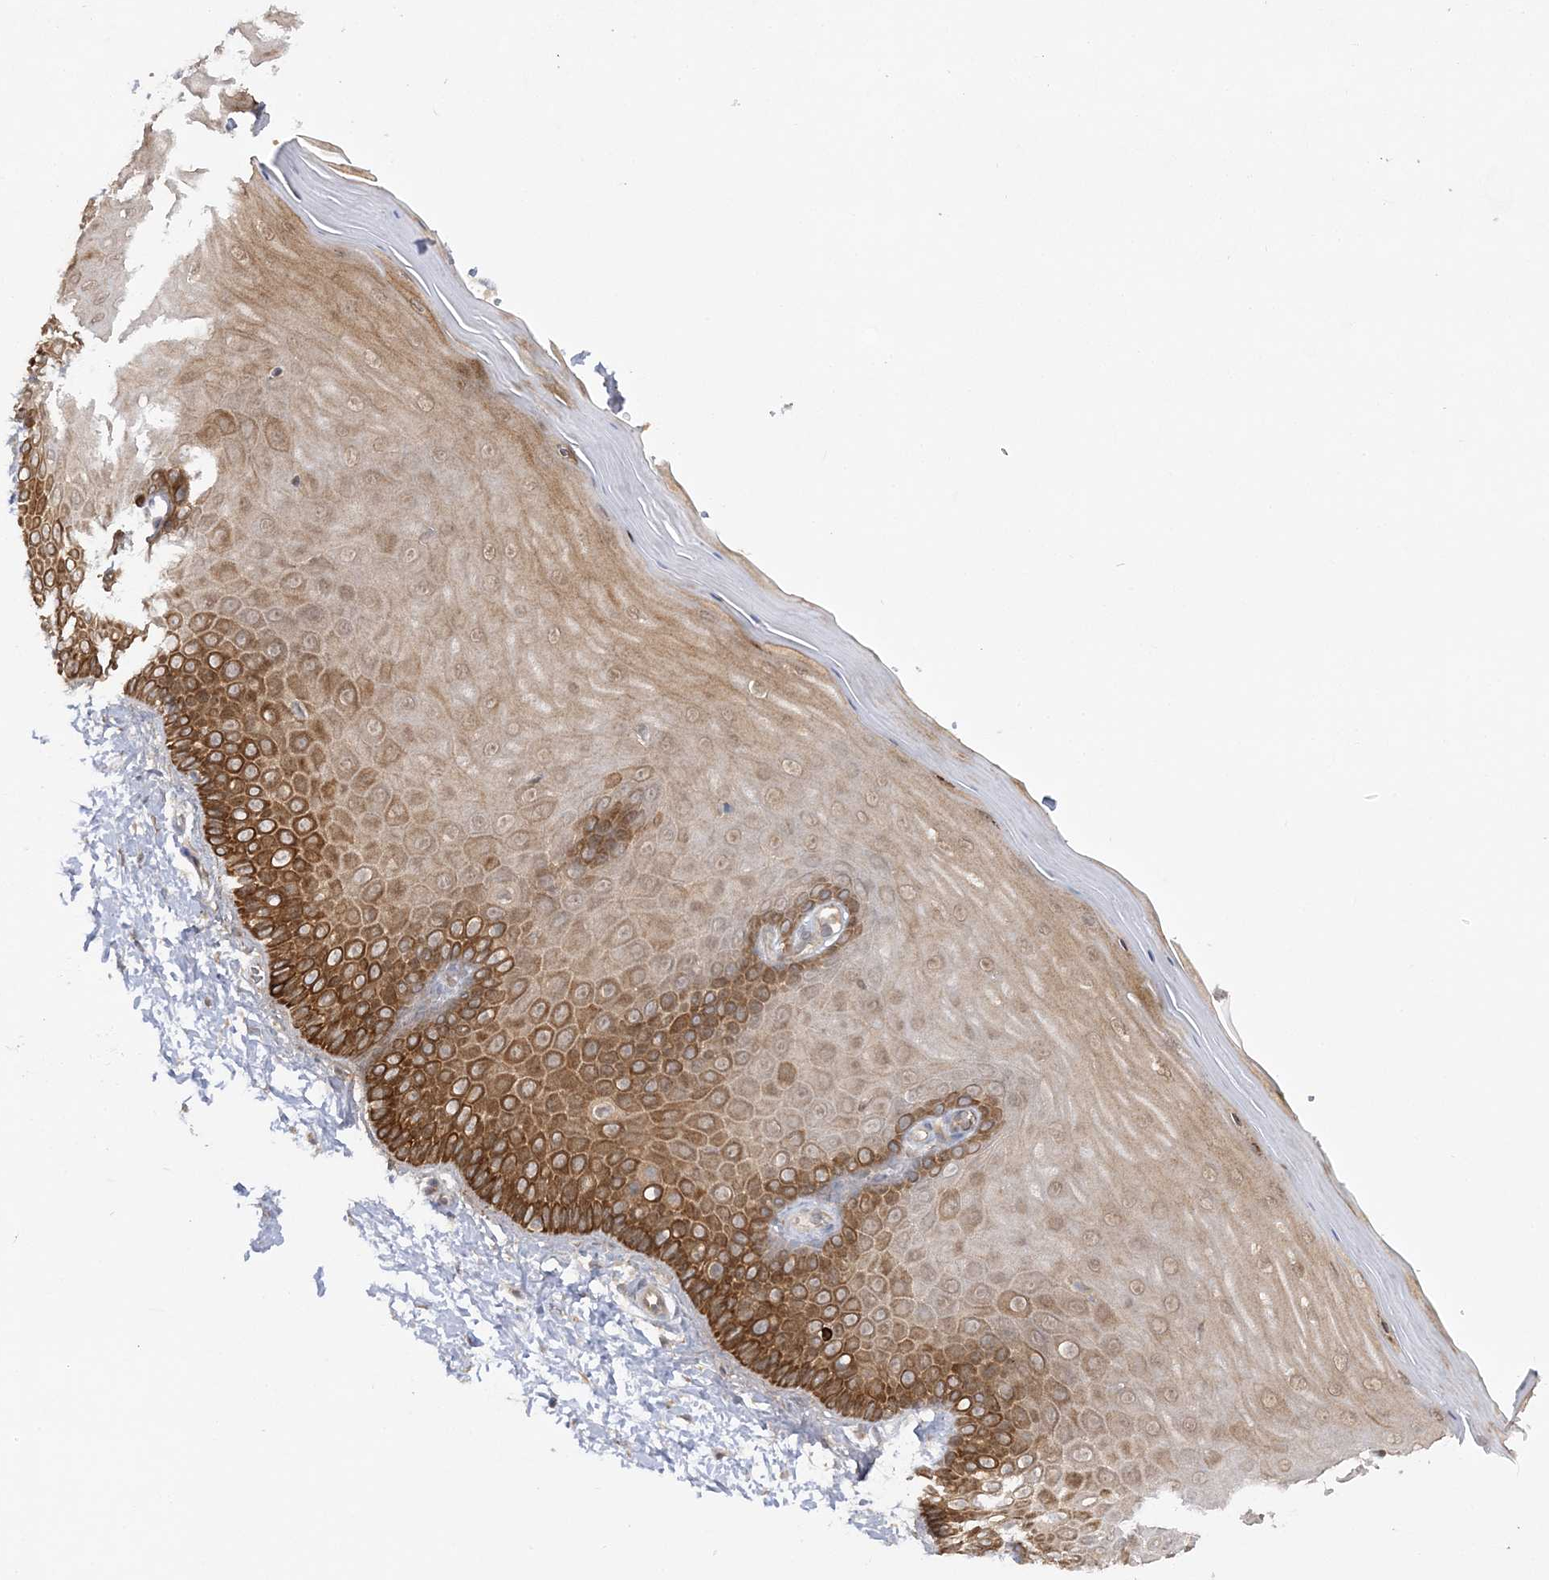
{"staining": {"intensity": "moderate", "quantity": ">75%", "location": "cytoplasmic/membranous"}, "tissue": "cervix", "cell_type": "Glandular cells", "image_type": "normal", "snomed": [{"axis": "morphology", "description": "Normal tissue, NOS"}, {"axis": "topography", "description": "Cervix"}], "caption": "A photomicrograph of cervix stained for a protein shows moderate cytoplasmic/membranous brown staining in glandular cells. (DAB IHC with brightfield microscopy, high magnification).", "gene": "MMADHC", "patient": {"sex": "female", "age": 55}}